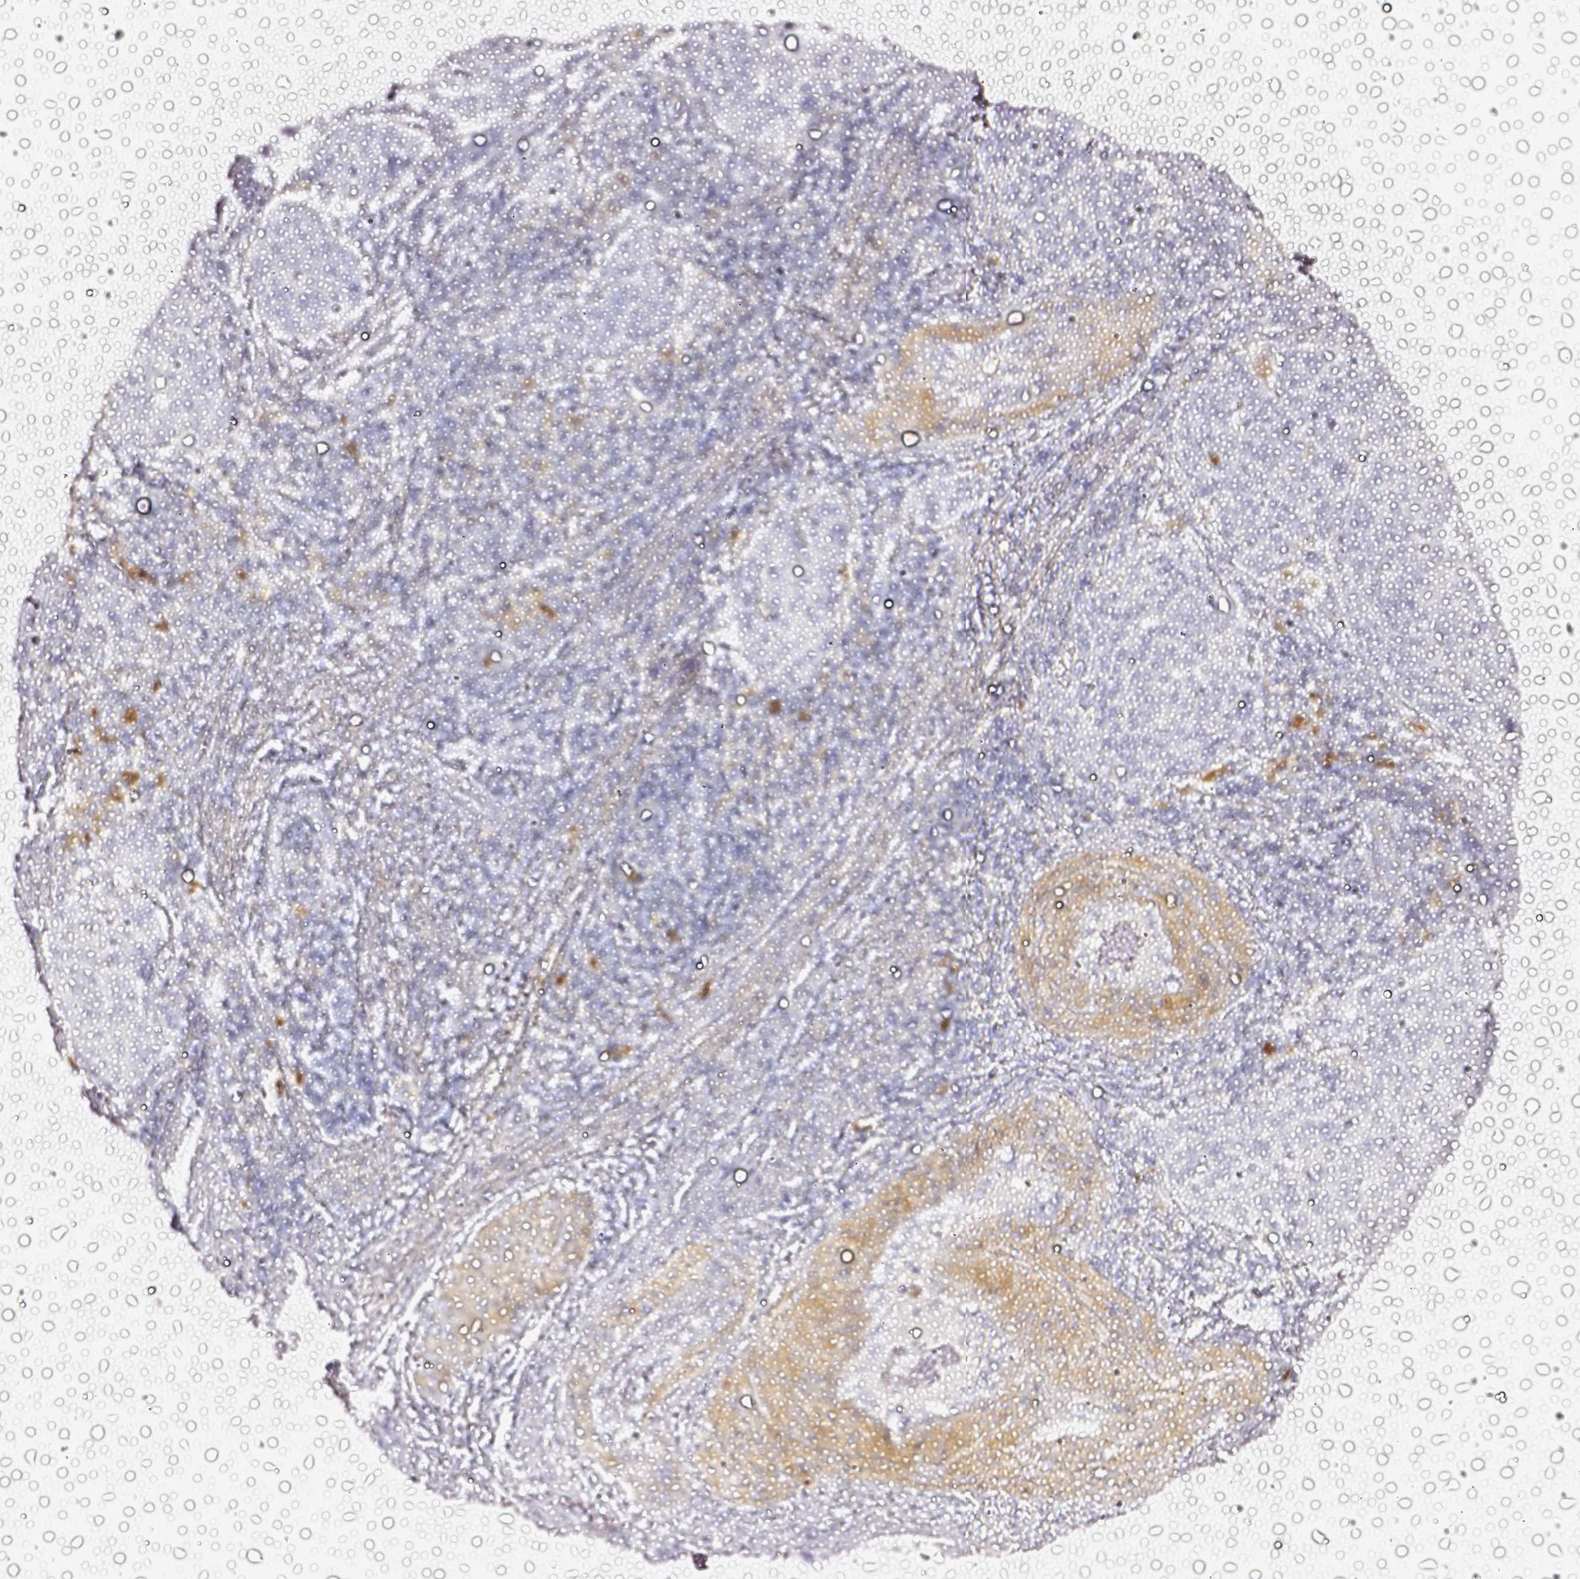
{"staining": {"intensity": "negative", "quantity": "none", "location": "none"}, "tissue": "cervical cancer", "cell_type": "Tumor cells", "image_type": "cancer", "snomed": [{"axis": "morphology", "description": "Squamous cell carcinoma, NOS"}, {"axis": "topography", "description": "Cervix"}], "caption": "A high-resolution micrograph shows immunohistochemistry staining of cervical cancer (squamous cell carcinoma), which demonstrates no significant staining in tumor cells.", "gene": "CYB561A3", "patient": {"sex": "female", "age": 31}}